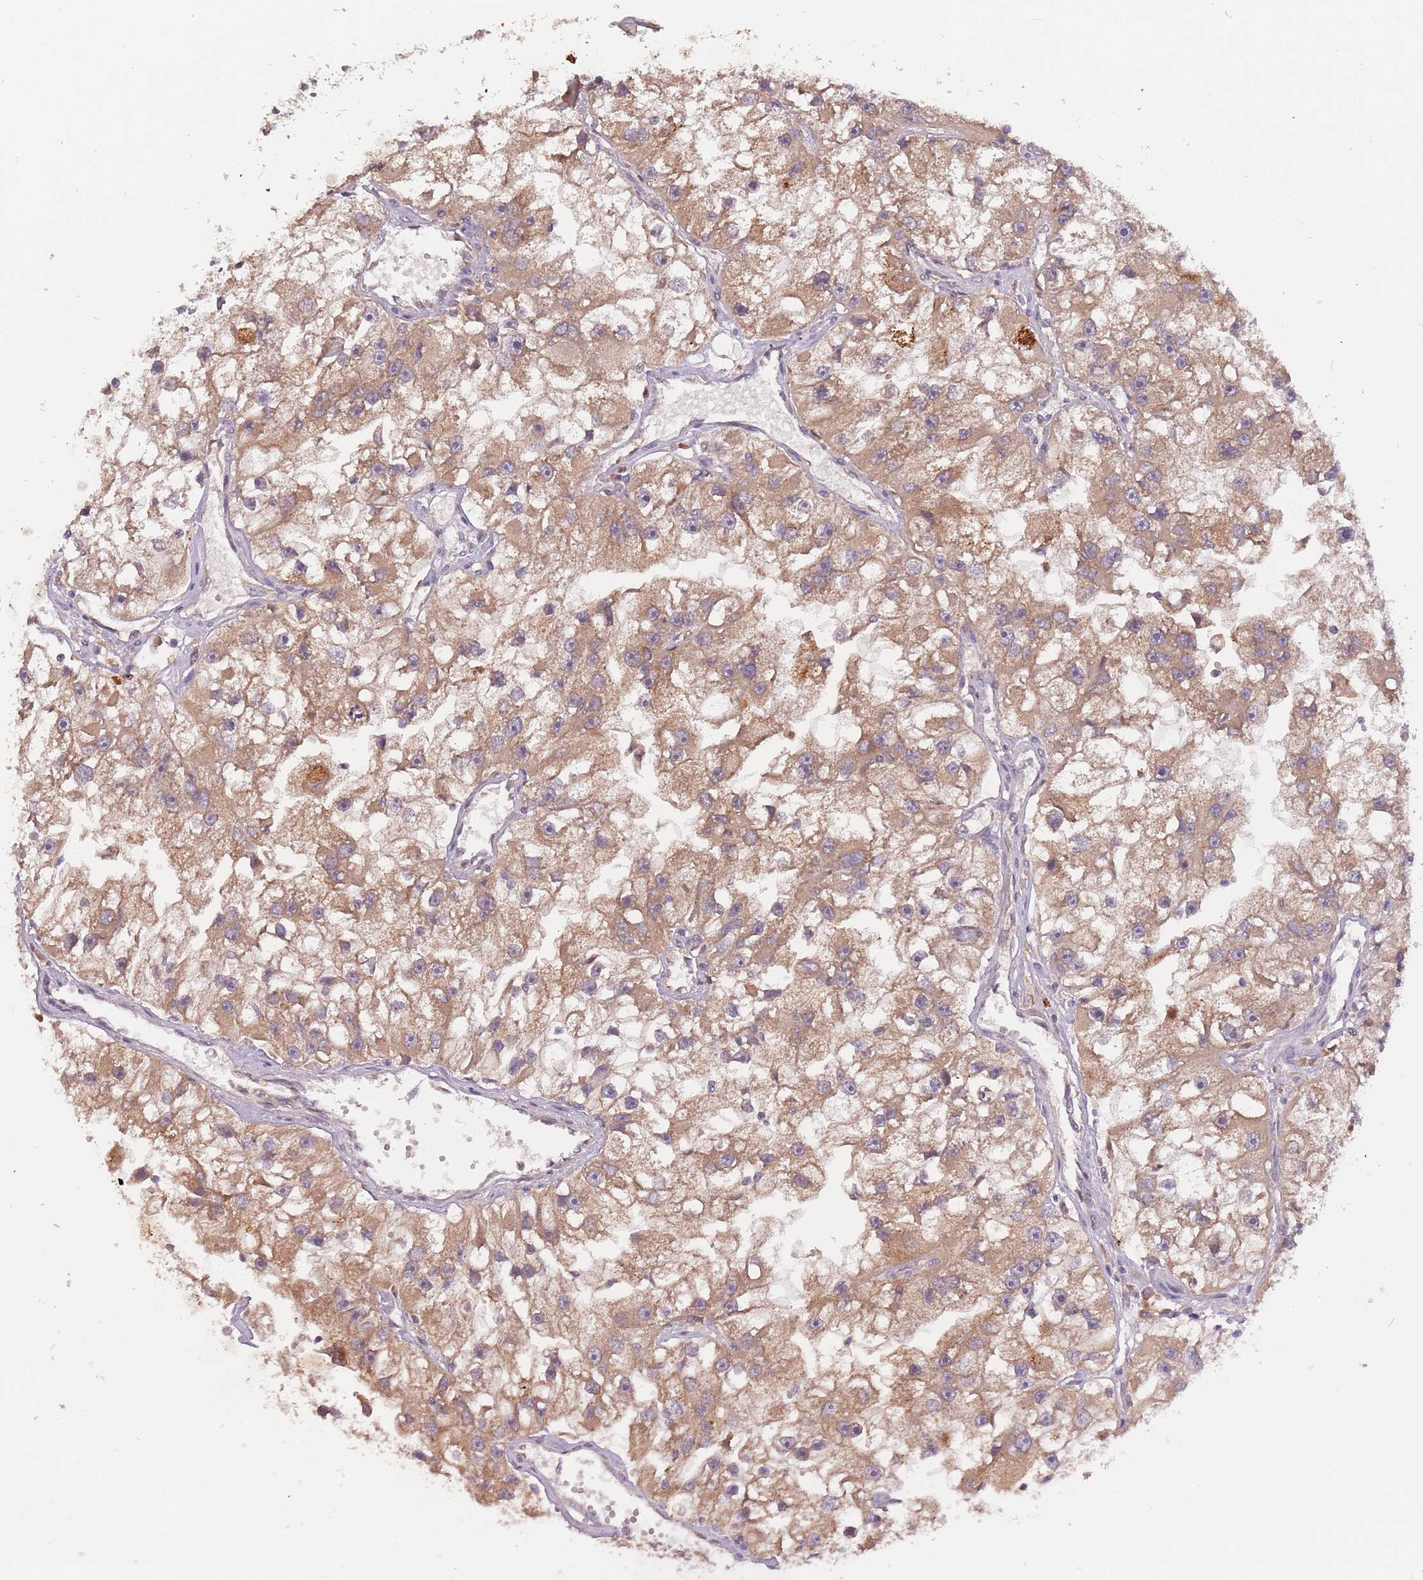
{"staining": {"intensity": "moderate", "quantity": ">75%", "location": "cytoplasmic/membranous"}, "tissue": "renal cancer", "cell_type": "Tumor cells", "image_type": "cancer", "snomed": [{"axis": "morphology", "description": "Adenocarcinoma, NOS"}, {"axis": "topography", "description": "Kidney"}], "caption": "This micrograph demonstrates IHC staining of adenocarcinoma (renal), with medium moderate cytoplasmic/membranous expression in about >75% of tumor cells.", "gene": "USP32", "patient": {"sex": "male", "age": 63}}